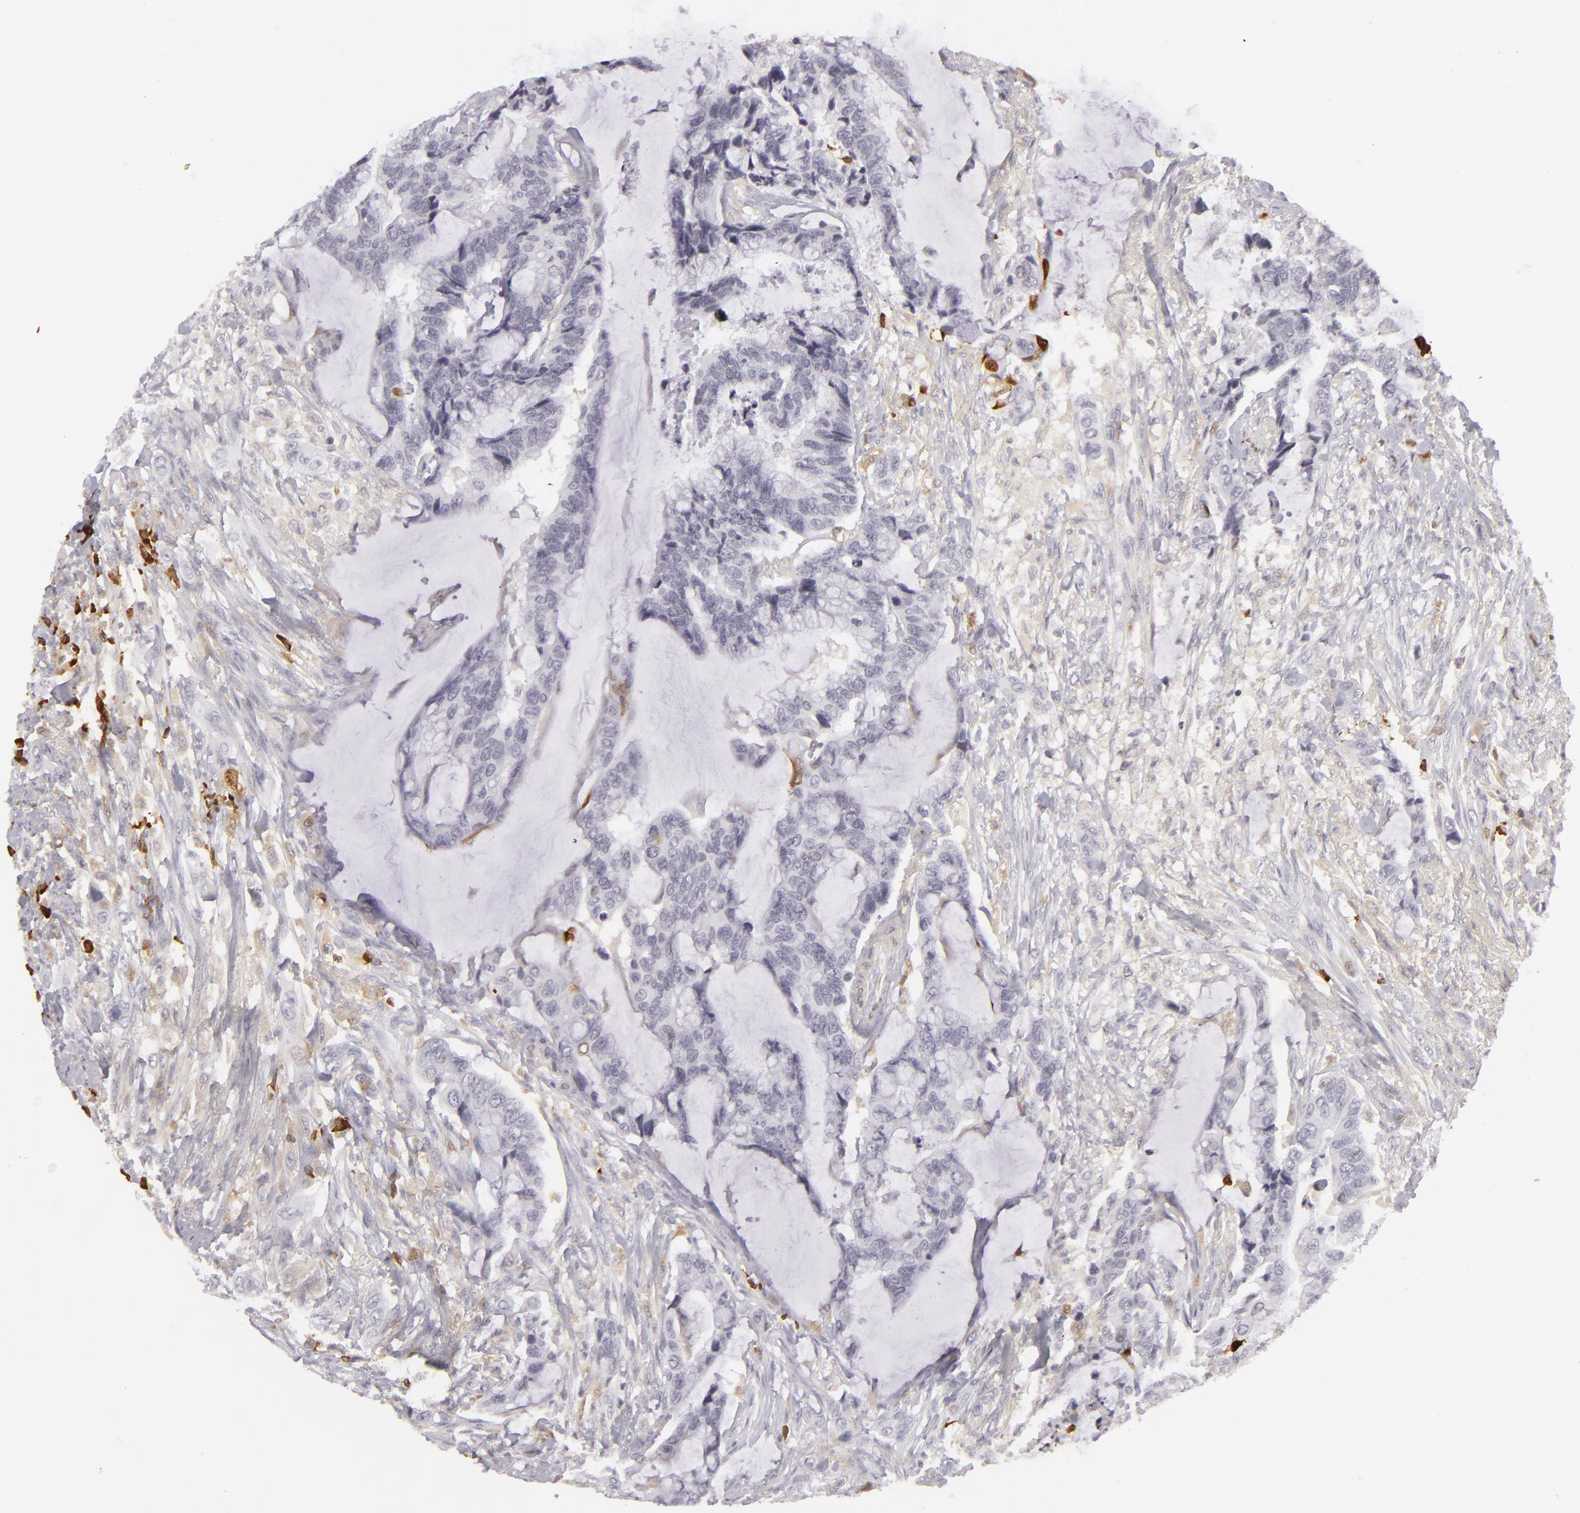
{"staining": {"intensity": "negative", "quantity": "none", "location": "none"}, "tissue": "colorectal cancer", "cell_type": "Tumor cells", "image_type": "cancer", "snomed": [{"axis": "morphology", "description": "Adenocarcinoma, NOS"}, {"axis": "topography", "description": "Rectum"}], "caption": "Immunohistochemistry micrograph of human colorectal cancer stained for a protein (brown), which exhibits no staining in tumor cells.", "gene": "APOBEC3G", "patient": {"sex": "female", "age": 59}}